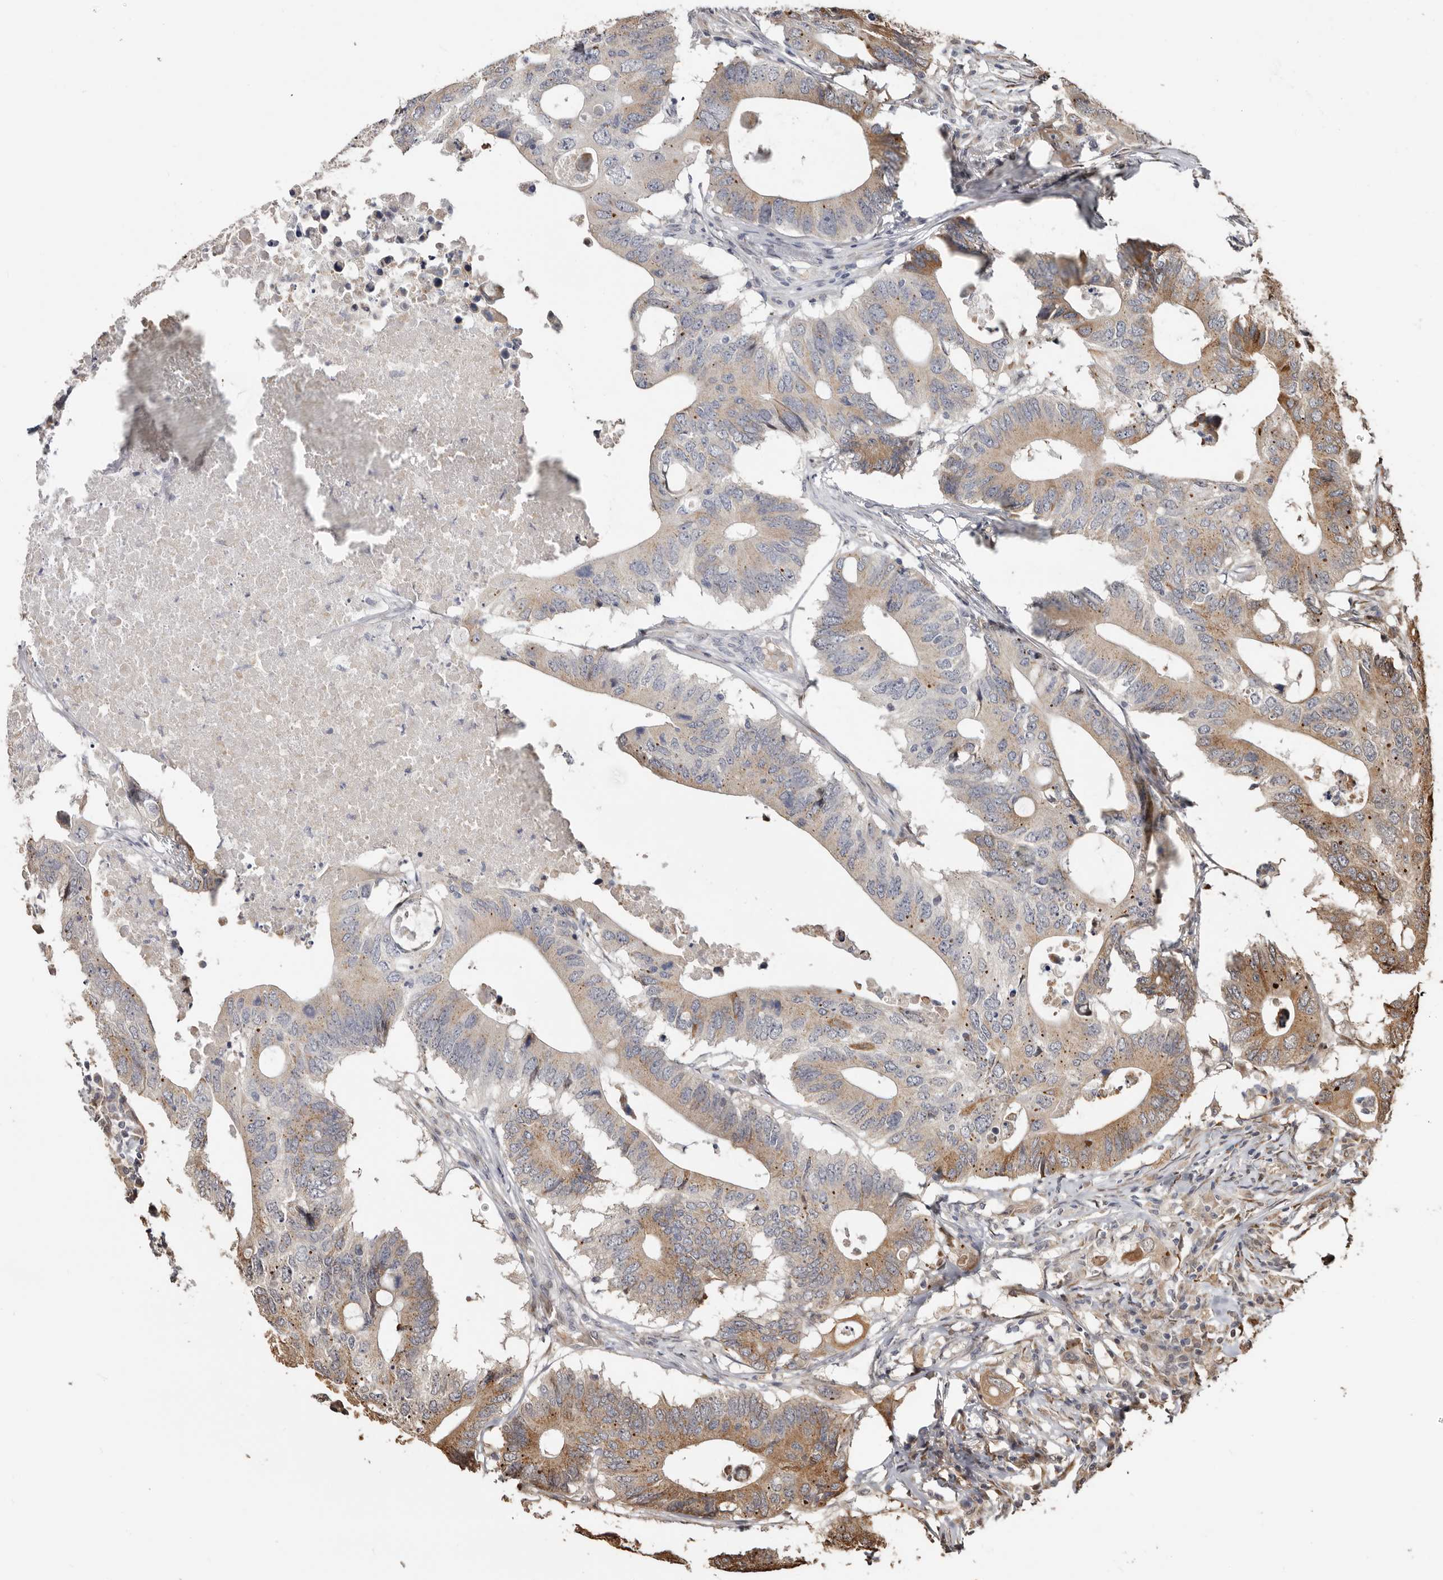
{"staining": {"intensity": "moderate", "quantity": "25%-75%", "location": "cytoplasmic/membranous"}, "tissue": "colorectal cancer", "cell_type": "Tumor cells", "image_type": "cancer", "snomed": [{"axis": "morphology", "description": "Adenocarcinoma, NOS"}, {"axis": "topography", "description": "Colon"}], "caption": "Colorectal cancer (adenocarcinoma) stained with DAB immunohistochemistry (IHC) demonstrates medium levels of moderate cytoplasmic/membranous expression in about 25%-75% of tumor cells. (DAB = brown stain, brightfield microscopy at high magnification).", "gene": "ENTREP1", "patient": {"sex": "male", "age": 71}}